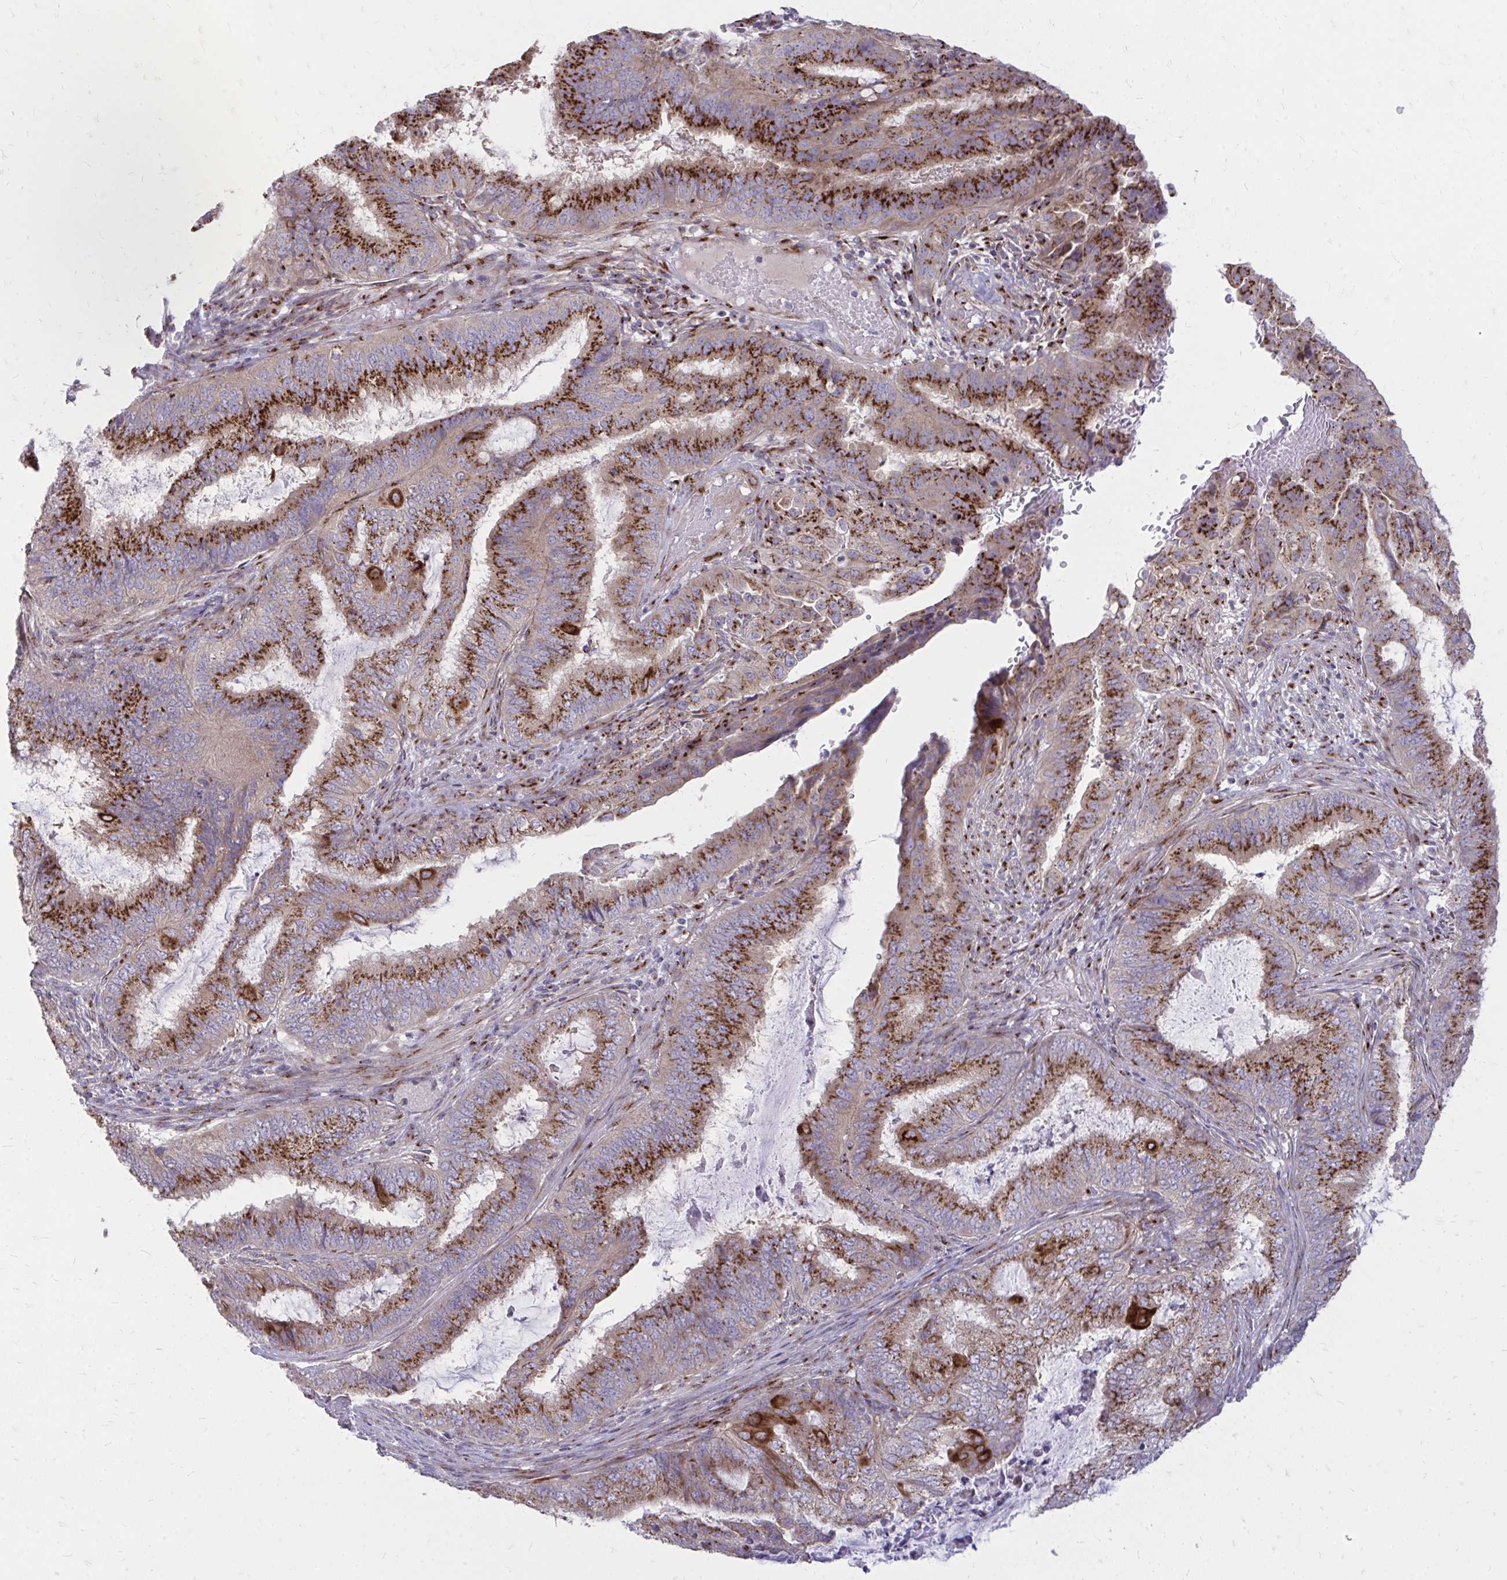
{"staining": {"intensity": "strong", "quantity": ">75%", "location": "cytoplasmic/membranous"}, "tissue": "endometrial cancer", "cell_type": "Tumor cells", "image_type": "cancer", "snomed": [{"axis": "morphology", "description": "Adenocarcinoma, NOS"}, {"axis": "topography", "description": "Endometrium"}], "caption": "Adenocarcinoma (endometrial) stained for a protein exhibits strong cytoplasmic/membranous positivity in tumor cells.", "gene": "RAB6B", "patient": {"sex": "female", "age": 51}}